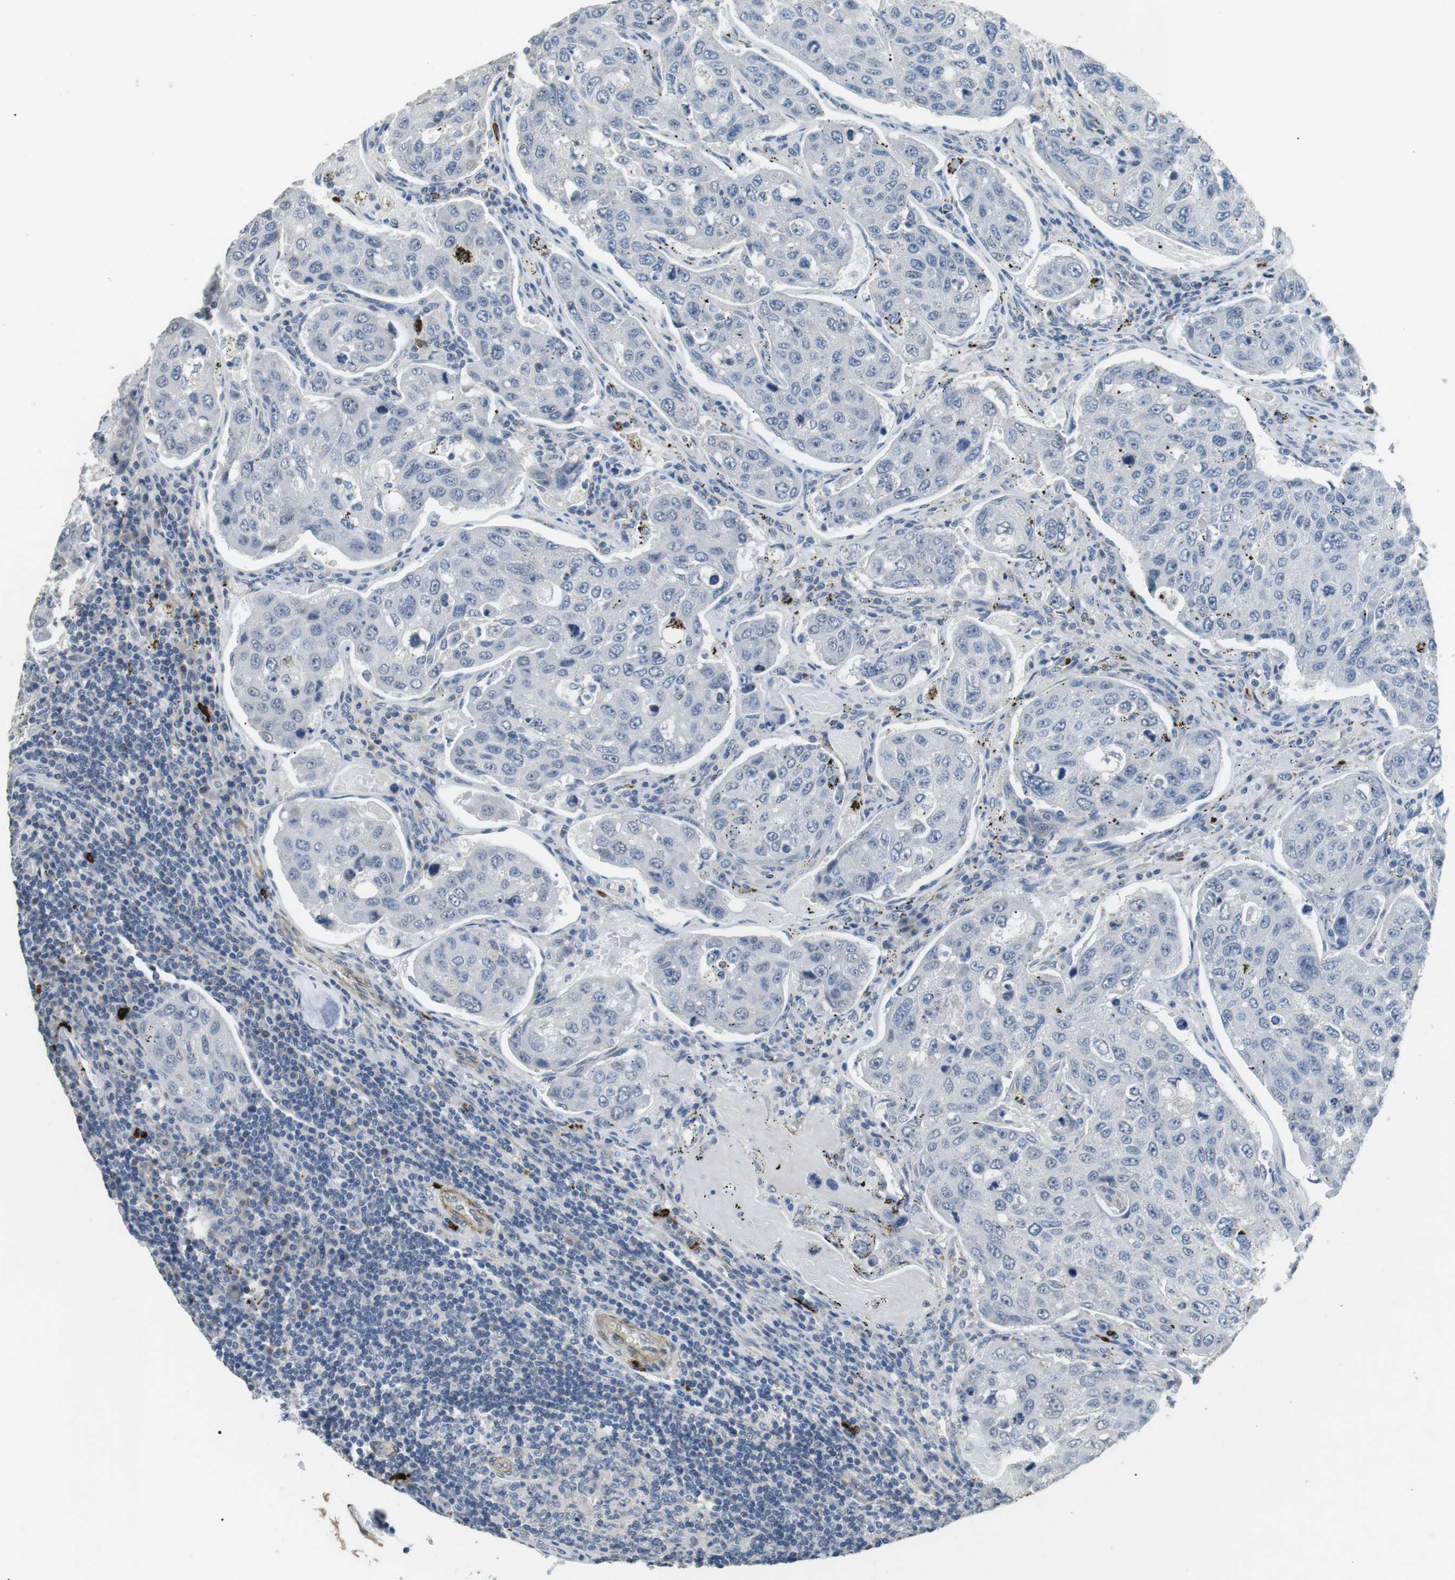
{"staining": {"intensity": "negative", "quantity": "none", "location": "none"}, "tissue": "urothelial cancer", "cell_type": "Tumor cells", "image_type": "cancer", "snomed": [{"axis": "morphology", "description": "Urothelial carcinoma, High grade"}, {"axis": "topography", "description": "Lymph node"}, {"axis": "topography", "description": "Urinary bladder"}], "caption": "High power microscopy image of an immunohistochemistry (IHC) micrograph of urothelial carcinoma (high-grade), revealing no significant expression in tumor cells. The staining is performed using DAB brown chromogen with nuclei counter-stained in using hematoxylin.", "gene": "GZMM", "patient": {"sex": "male", "age": 51}}